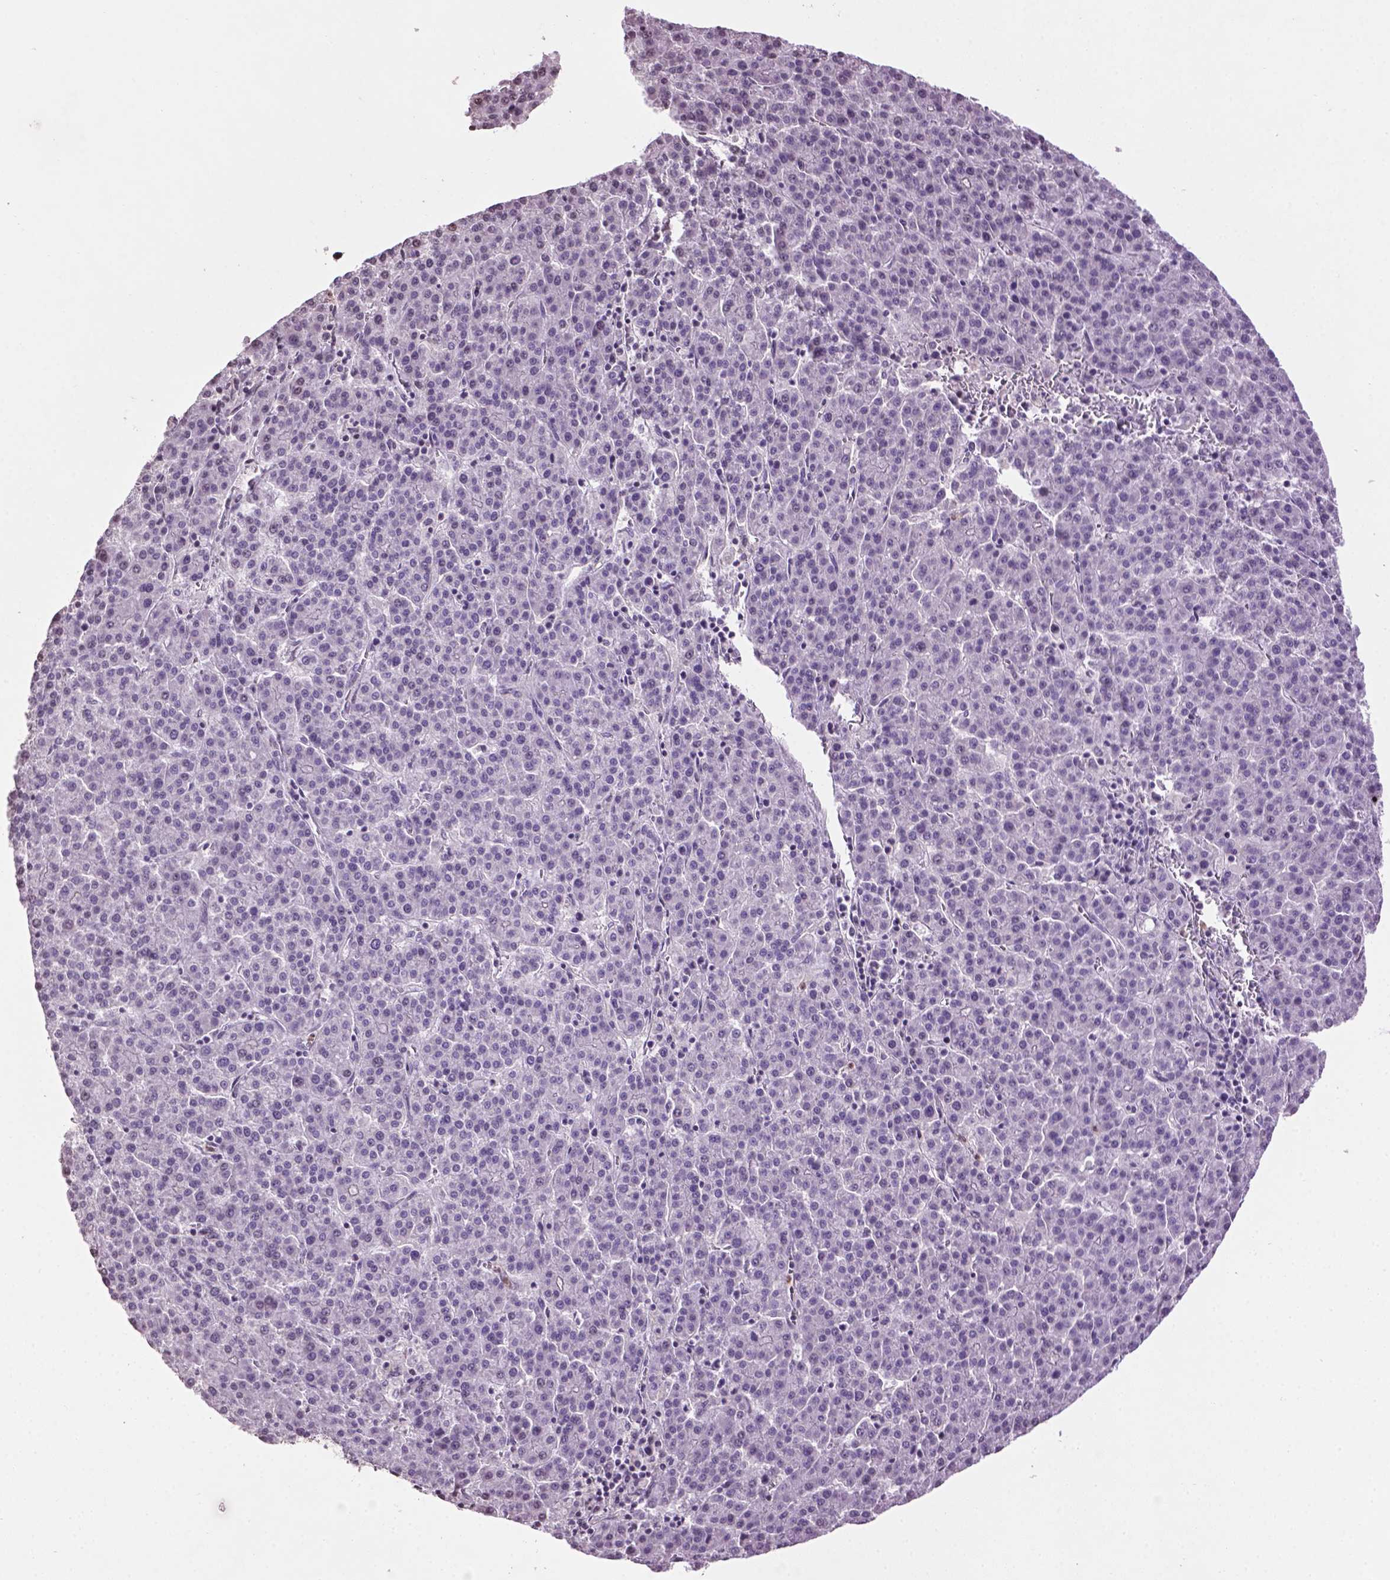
{"staining": {"intensity": "negative", "quantity": "none", "location": "none"}, "tissue": "liver cancer", "cell_type": "Tumor cells", "image_type": "cancer", "snomed": [{"axis": "morphology", "description": "Carcinoma, Hepatocellular, NOS"}, {"axis": "topography", "description": "Liver"}], "caption": "Photomicrograph shows no protein expression in tumor cells of liver cancer tissue. The staining is performed using DAB brown chromogen with nuclei counter-stained in using hematoxylin.", "gene": "NTNG2", "patient": {"sex": "female", "age": 58}}